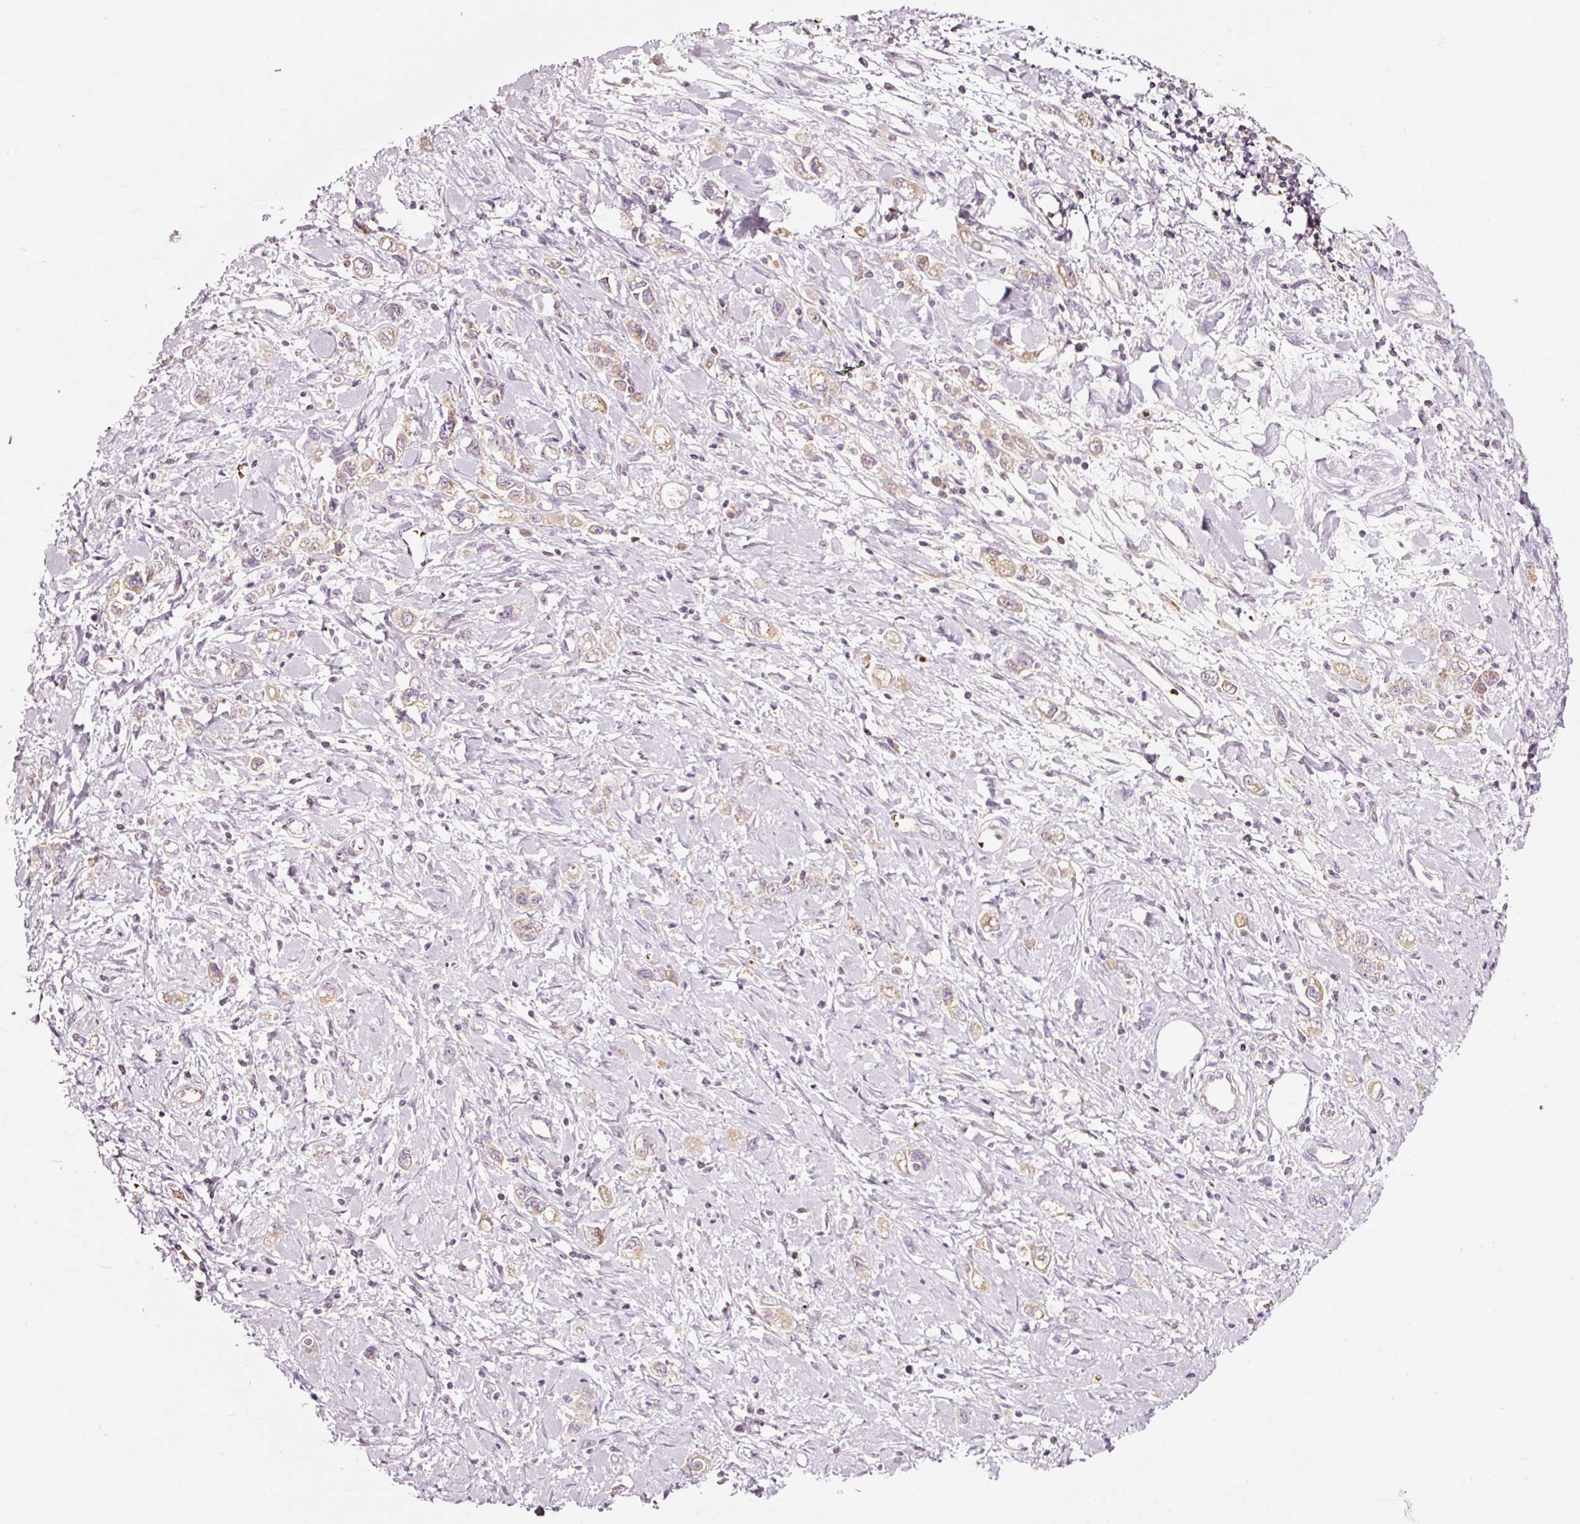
{"staining": {"intensity": "weak", "quantity": ">75%", "location": "cytoplasmic/membranous"}, "tissue": "stomach cancer", "cell_type": "Tumor cells", "image_type": "cancer", "snomed": [{"axis": "morphology", "description": "Adenocarcinoma, NOS"}, {"axis": "topography", "description": "Stomach"}], "caption": "Stomach cancer tissue shows weak cytoplasmic/membranous positivity in approximately >75% of tumor cells, visualized by immunohistochemistry. Using DAB (brown) and hematoxylin (blue) stains, captured at high magnification using brightfield microscopy.", "gene": "LDHAL6B", "patient": {"sex": "female", "age": 76}}